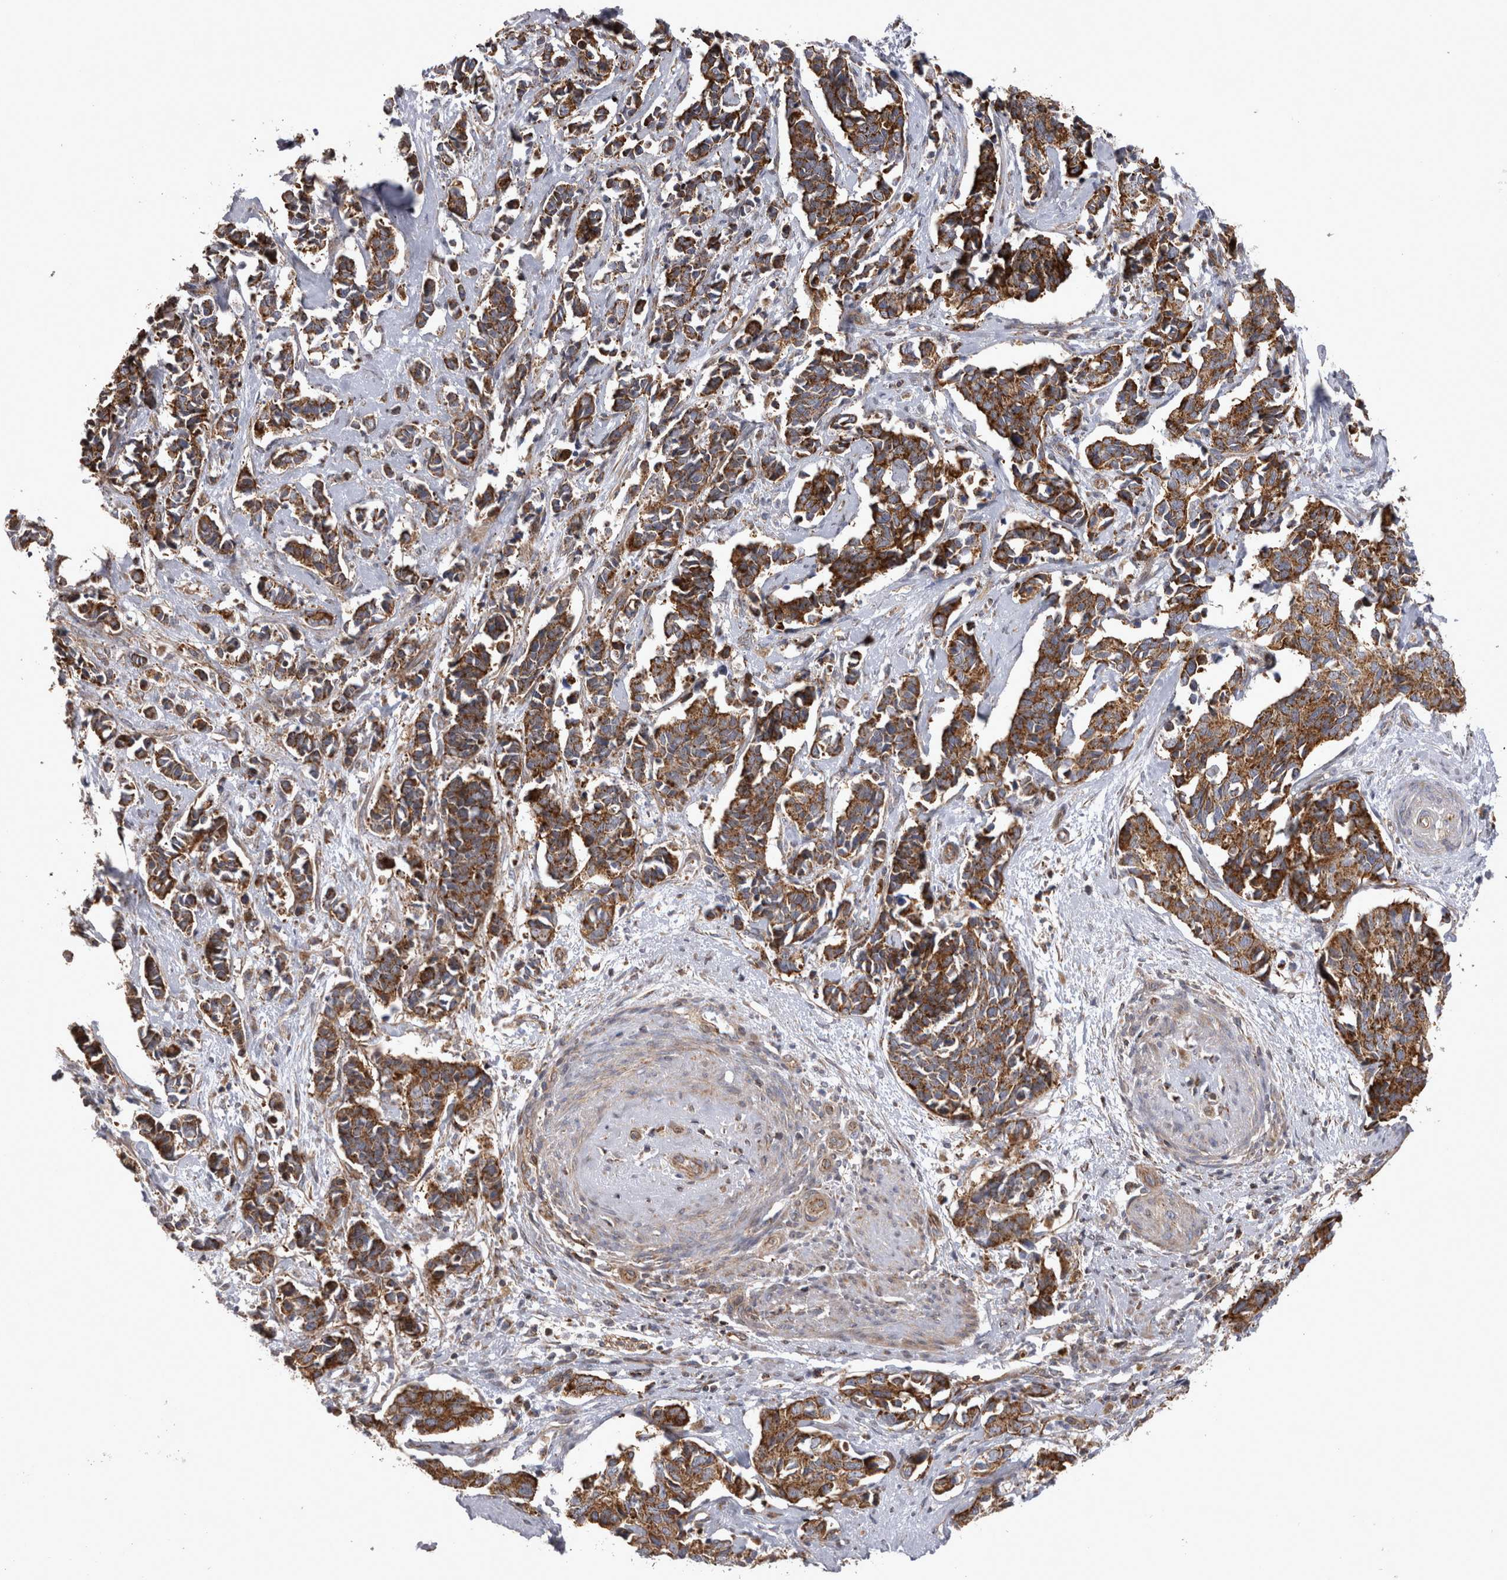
{"staining": {"intensity": "strong", "quantity": ">75%", "location": "cytoplasmic/membranous"}, "tissue": "cervical cancer", "cell_type": "Tumor cells", "image_type": "cancer", "snomed": [{"axis": "morphology", "description": "Normal tissue, NOS"}, {"axis": "morphology", "description": "Squamous cell carcinoma, NOS"}, {"axis": "topography", "description": "Cervix"}], "caption": "There is high levels of strong cytoplasmic/membranous staining in tumor cells of cervical cancer (squamous cell carcinoma), as demonstrated by immunohistochemical staining (brown color).", "gene": "TSPOAP1", "patient": {"sex": "female", "age": 35}}